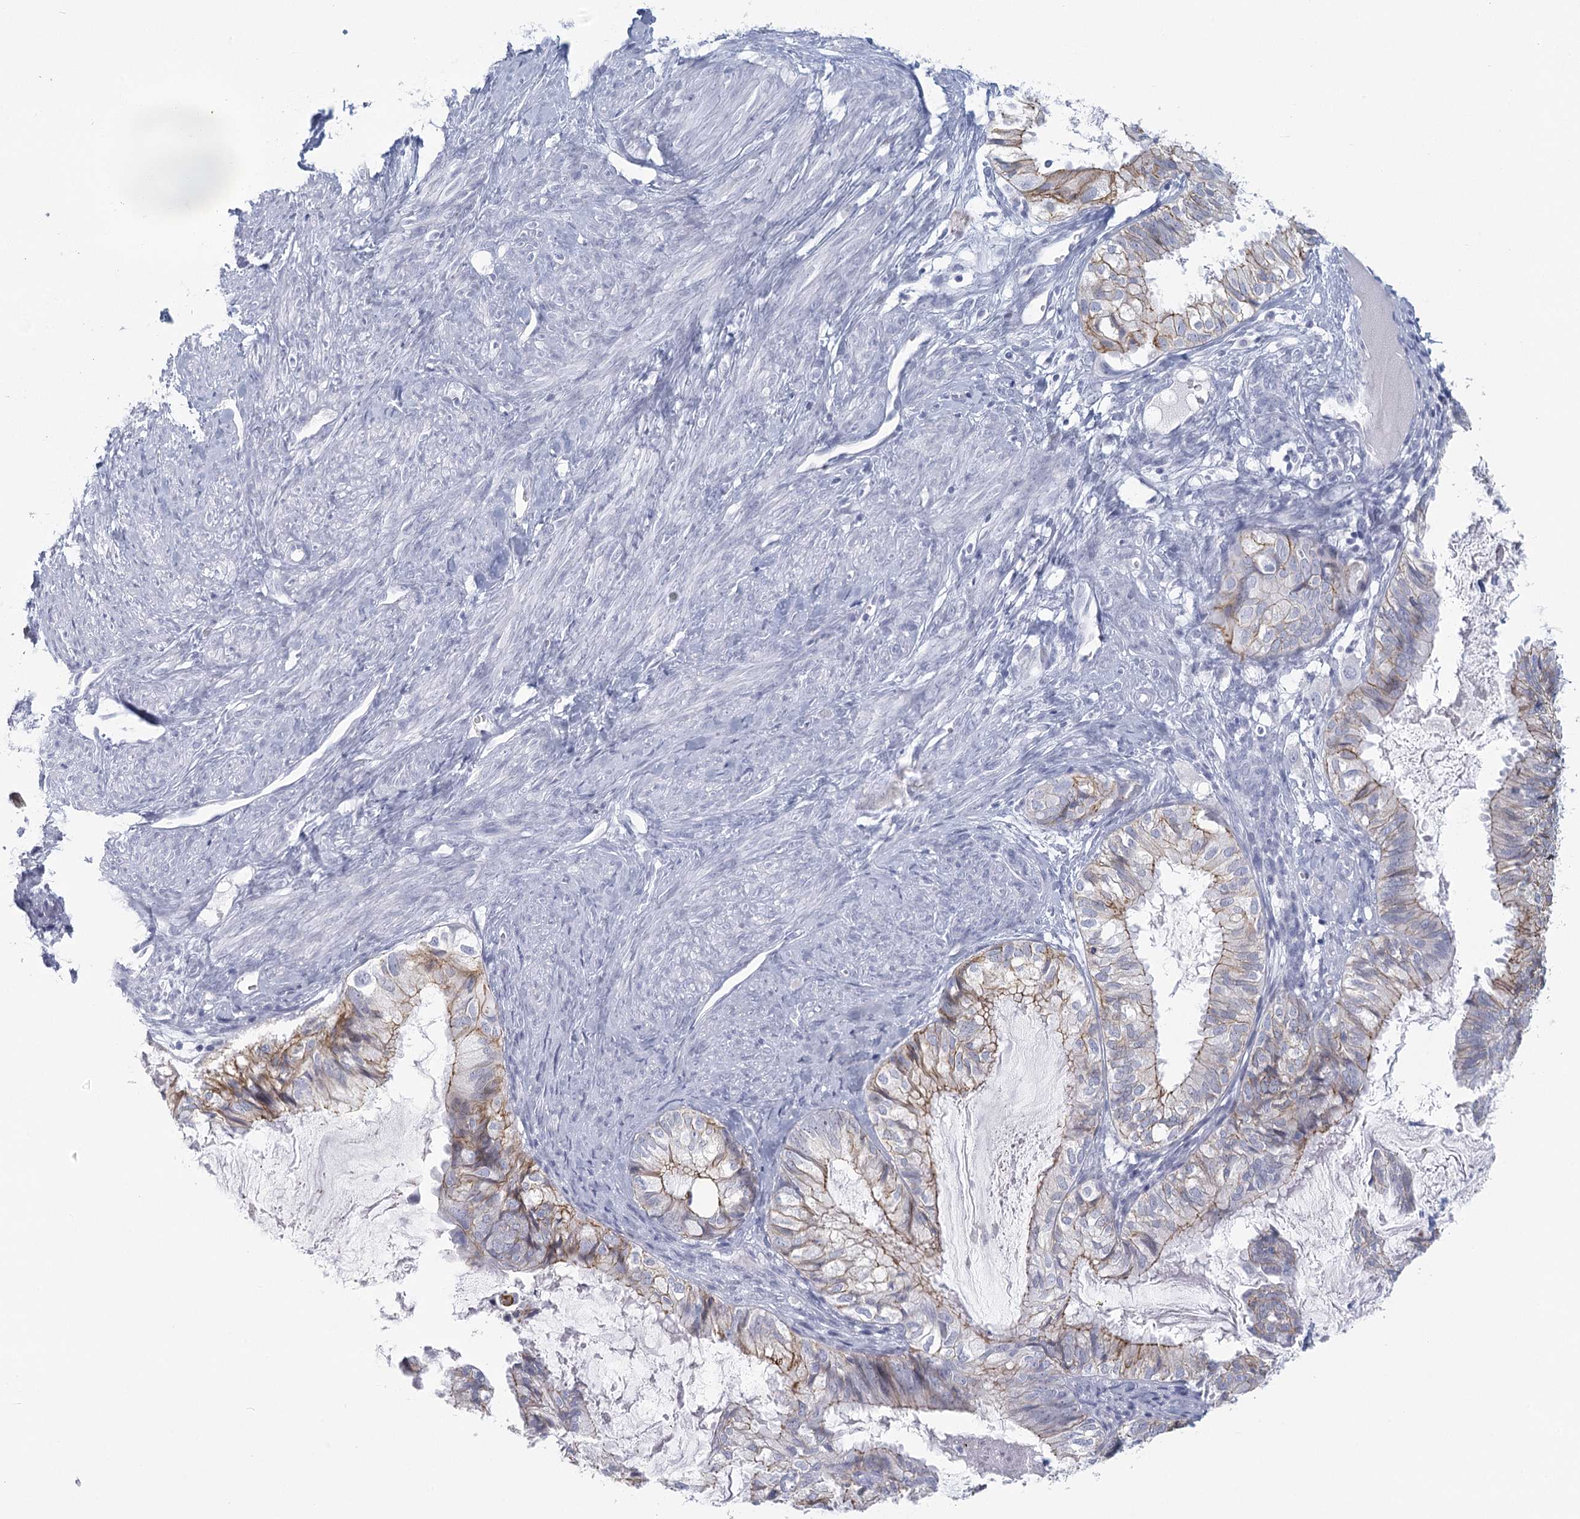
{"staining": {"intensity": "moderate", "quantity": "25%-75%", "location": "cytoplasmic/membranous"}, "tissue": "cervical cancer", "cell_type": "Tumor cells", "image_type": "cancer", "snomed": [{"axis": "morphology", "description": "Normal tissue, NOS"}, {"axis": "morphology", "description": "Adenocarcinoma, NOS"}, {"axis": "topography", "description": "Cervix"}, {"axis": "topography", "description": "Endometrium"}], "caption": "Cervical adenocarcinoma stained with a brown dye reveals moderate cytoplasmic/membranous positive expression in approximately 25%-75% of tumor cells.", "gene": "WNT8B", "patient": {"sex": "female", "age": 86}}